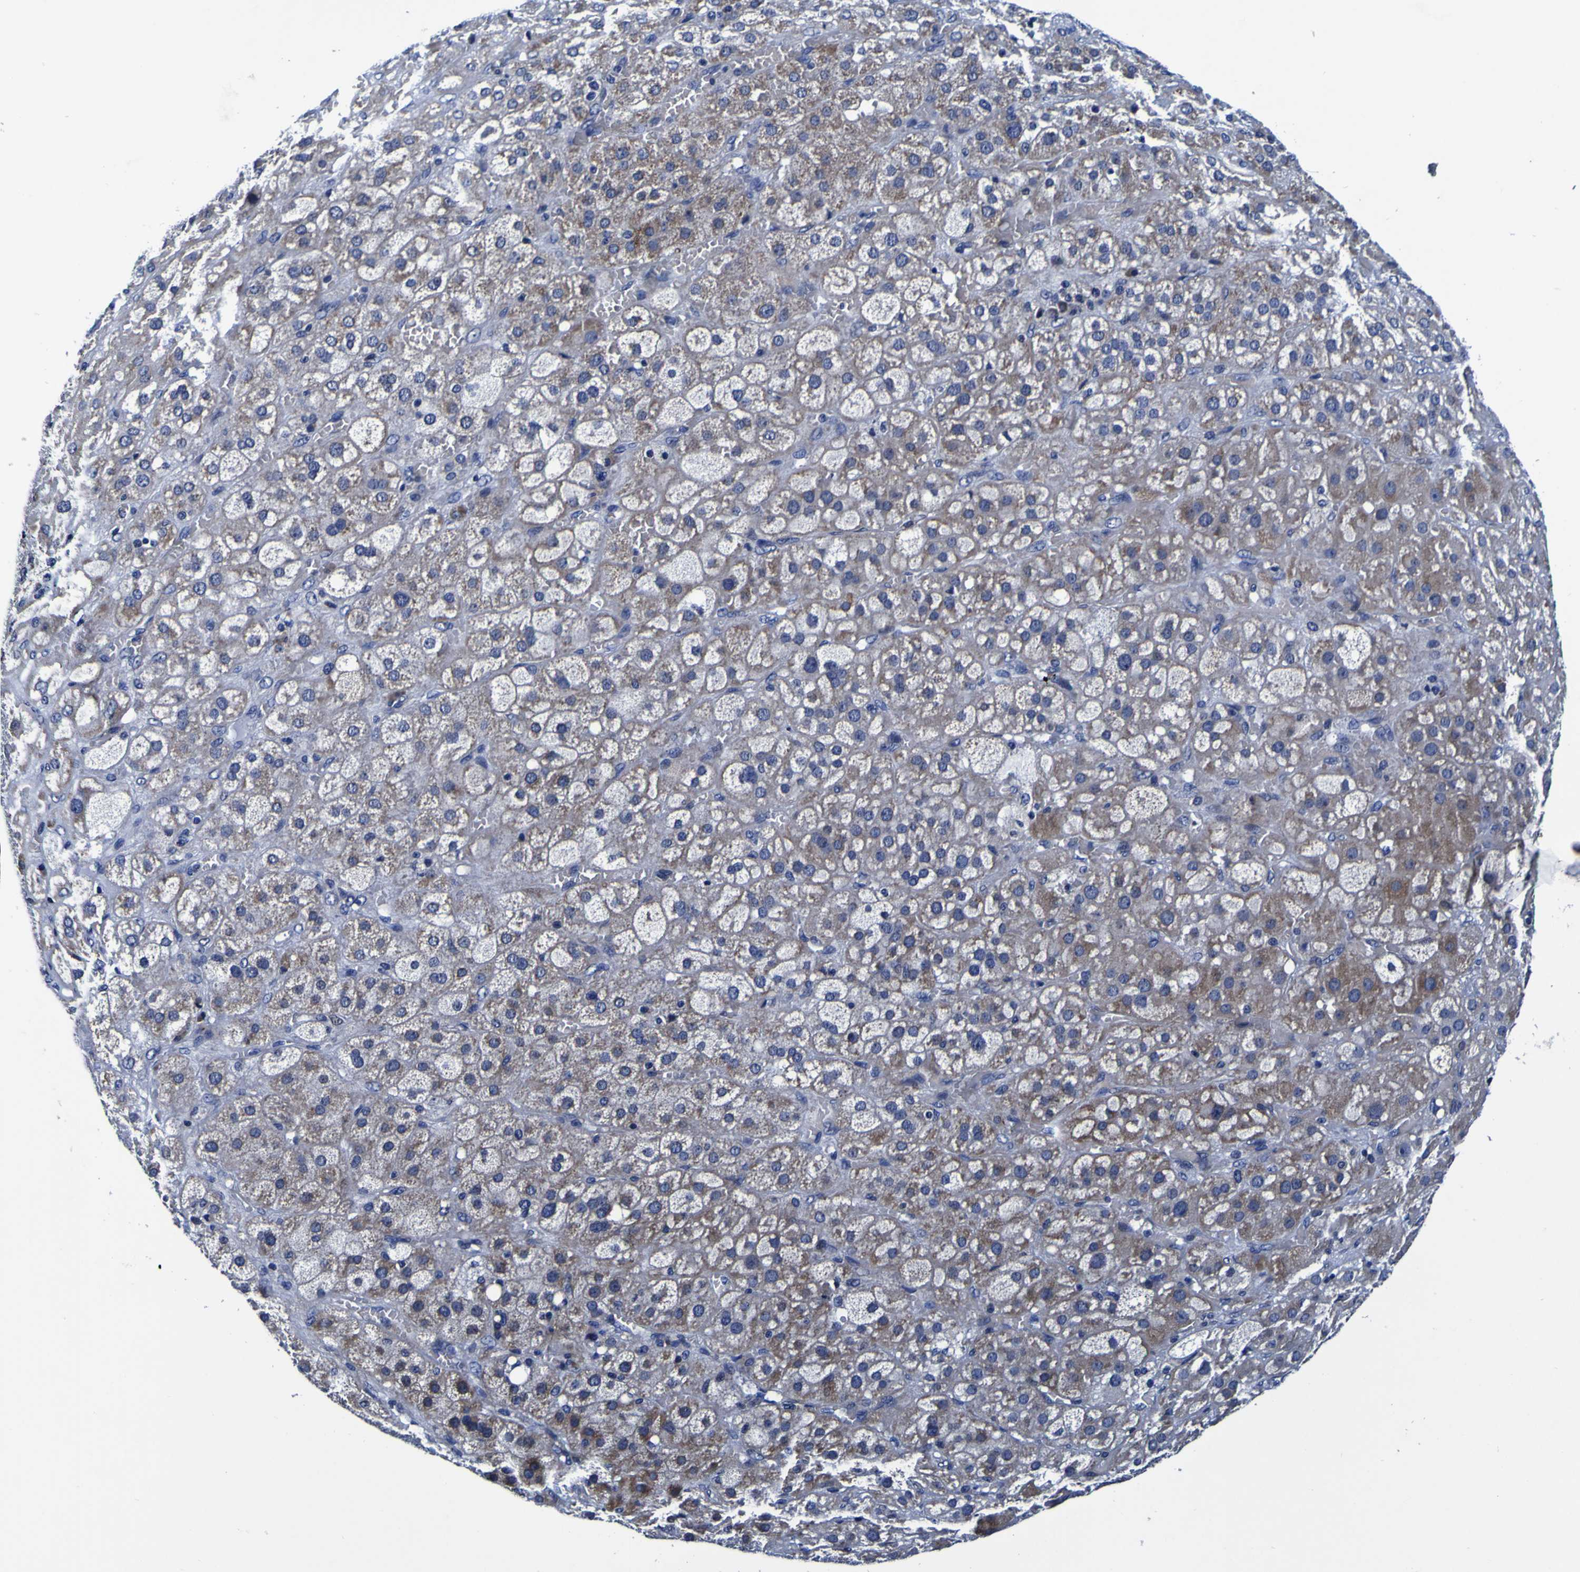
{"staining": {"intensity": "moderate", "quantity": "25%-75%", "location": "cytoplasmic/membranous"}, "tissue": "adrenal gland", "cell_type": "Glandular cells", "image_type": "normal", "snomed": [{"axis": "morphology", "description": "Normal tissue, NOS"}, {"axis": "topography", "description": "Adrenal gland"}], "caption": "IHC of normal human adrenal gland demonstrates medium levels of moderate cytoplasmic/membranous staining in about 25%-75% of glandular cells. (DAB IHC with brightfield microscopy, high magnification).", "gene": "PDLIM4", "patient": {"sex": "female", "age": 47}}